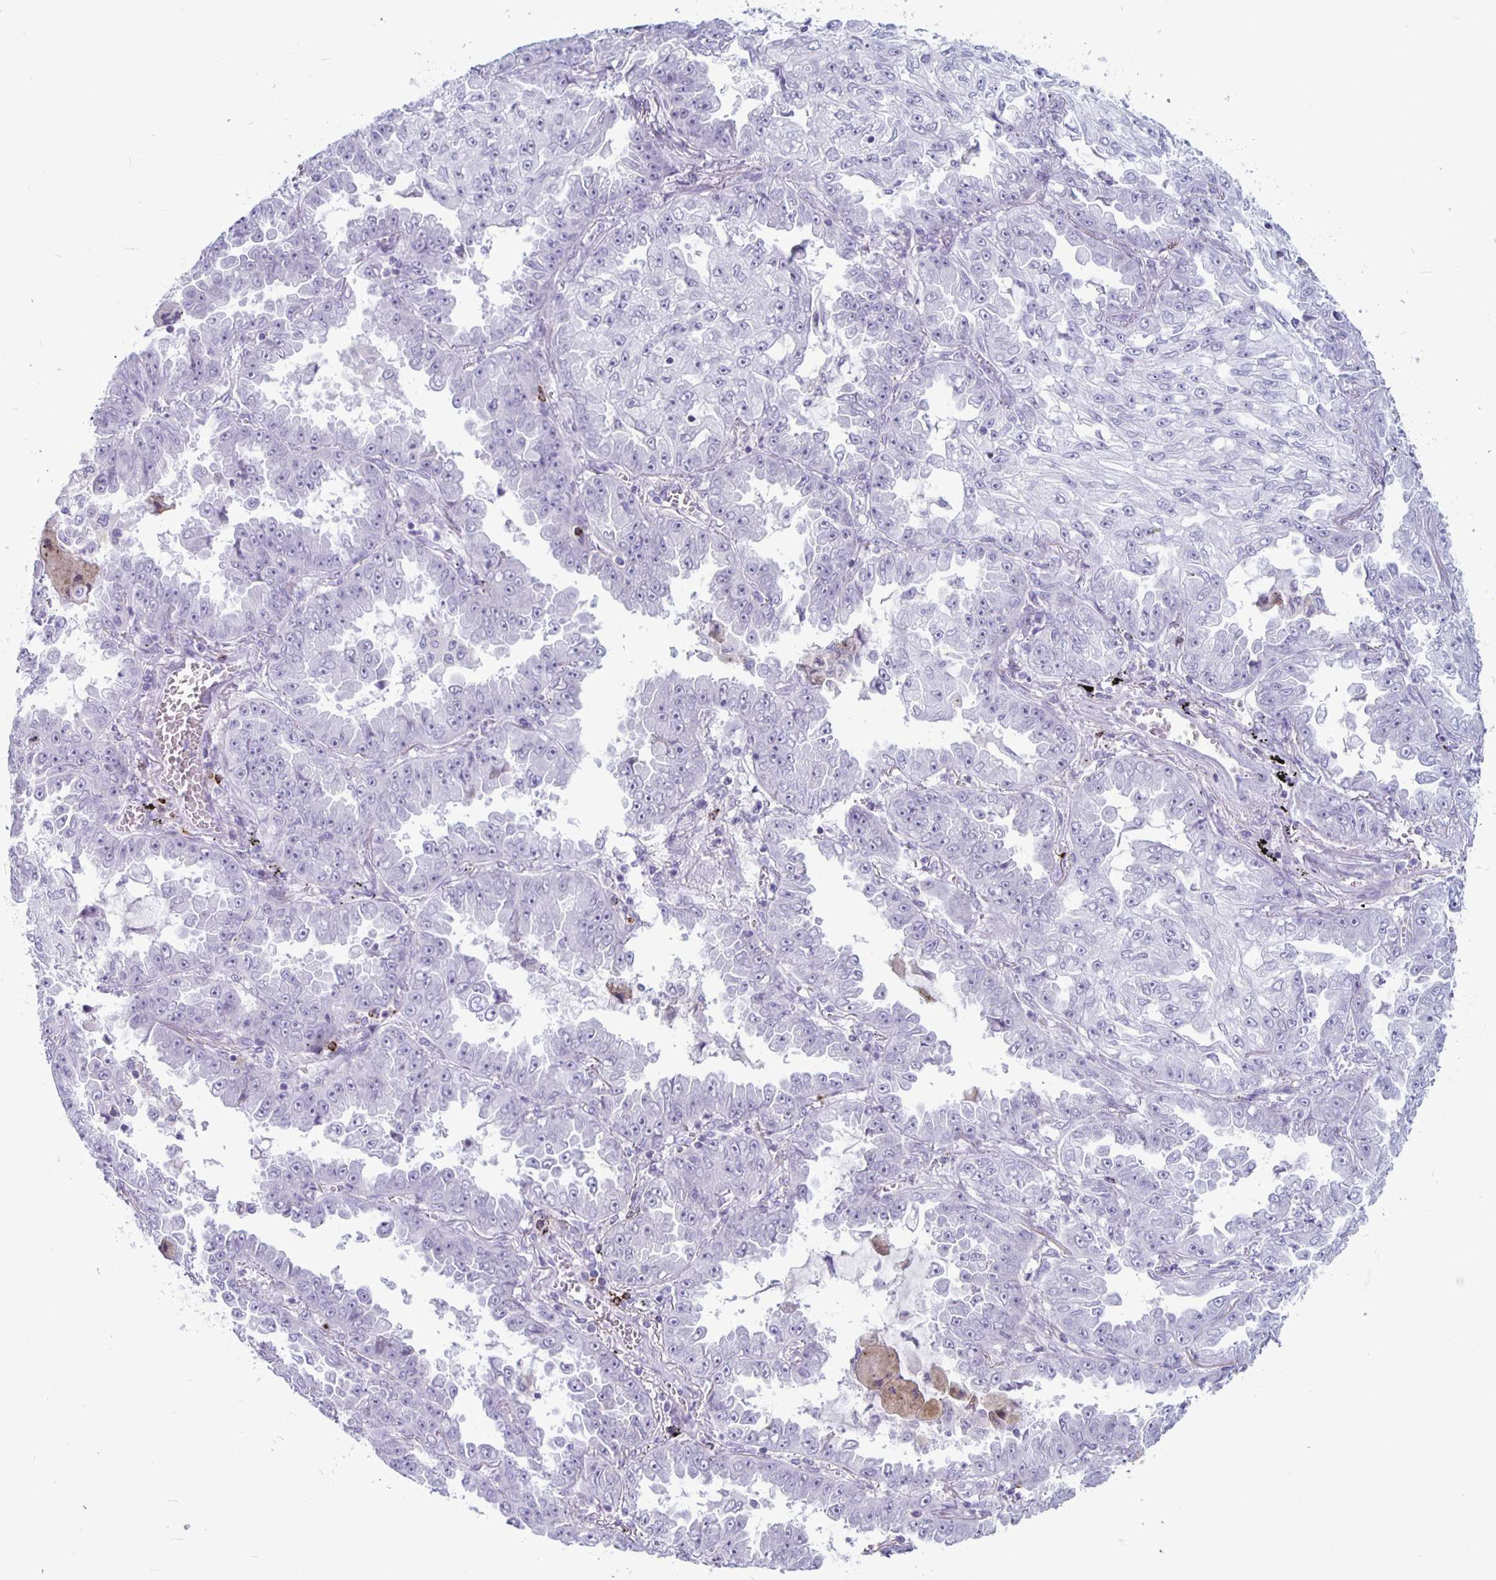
{"staining": {"intensity": "negative", "quantity": "none", "location": "none"}, "tissue": "lung cancer", "cell_type": "Tumor cells", "image_type": "cancer", "snomed": [{"axis": "morphology", "description": "Adenocarcinoma, NOS"}, {"axis": "topography", "description": "Lung"}], "caption": "A high-resolution histopathology image shows IHC staining of adenocarcinoma (lung), which shows no significant expression in tumor cells.", "gene": "GZMK", "patient": {"sex": "female", "age": 52}}